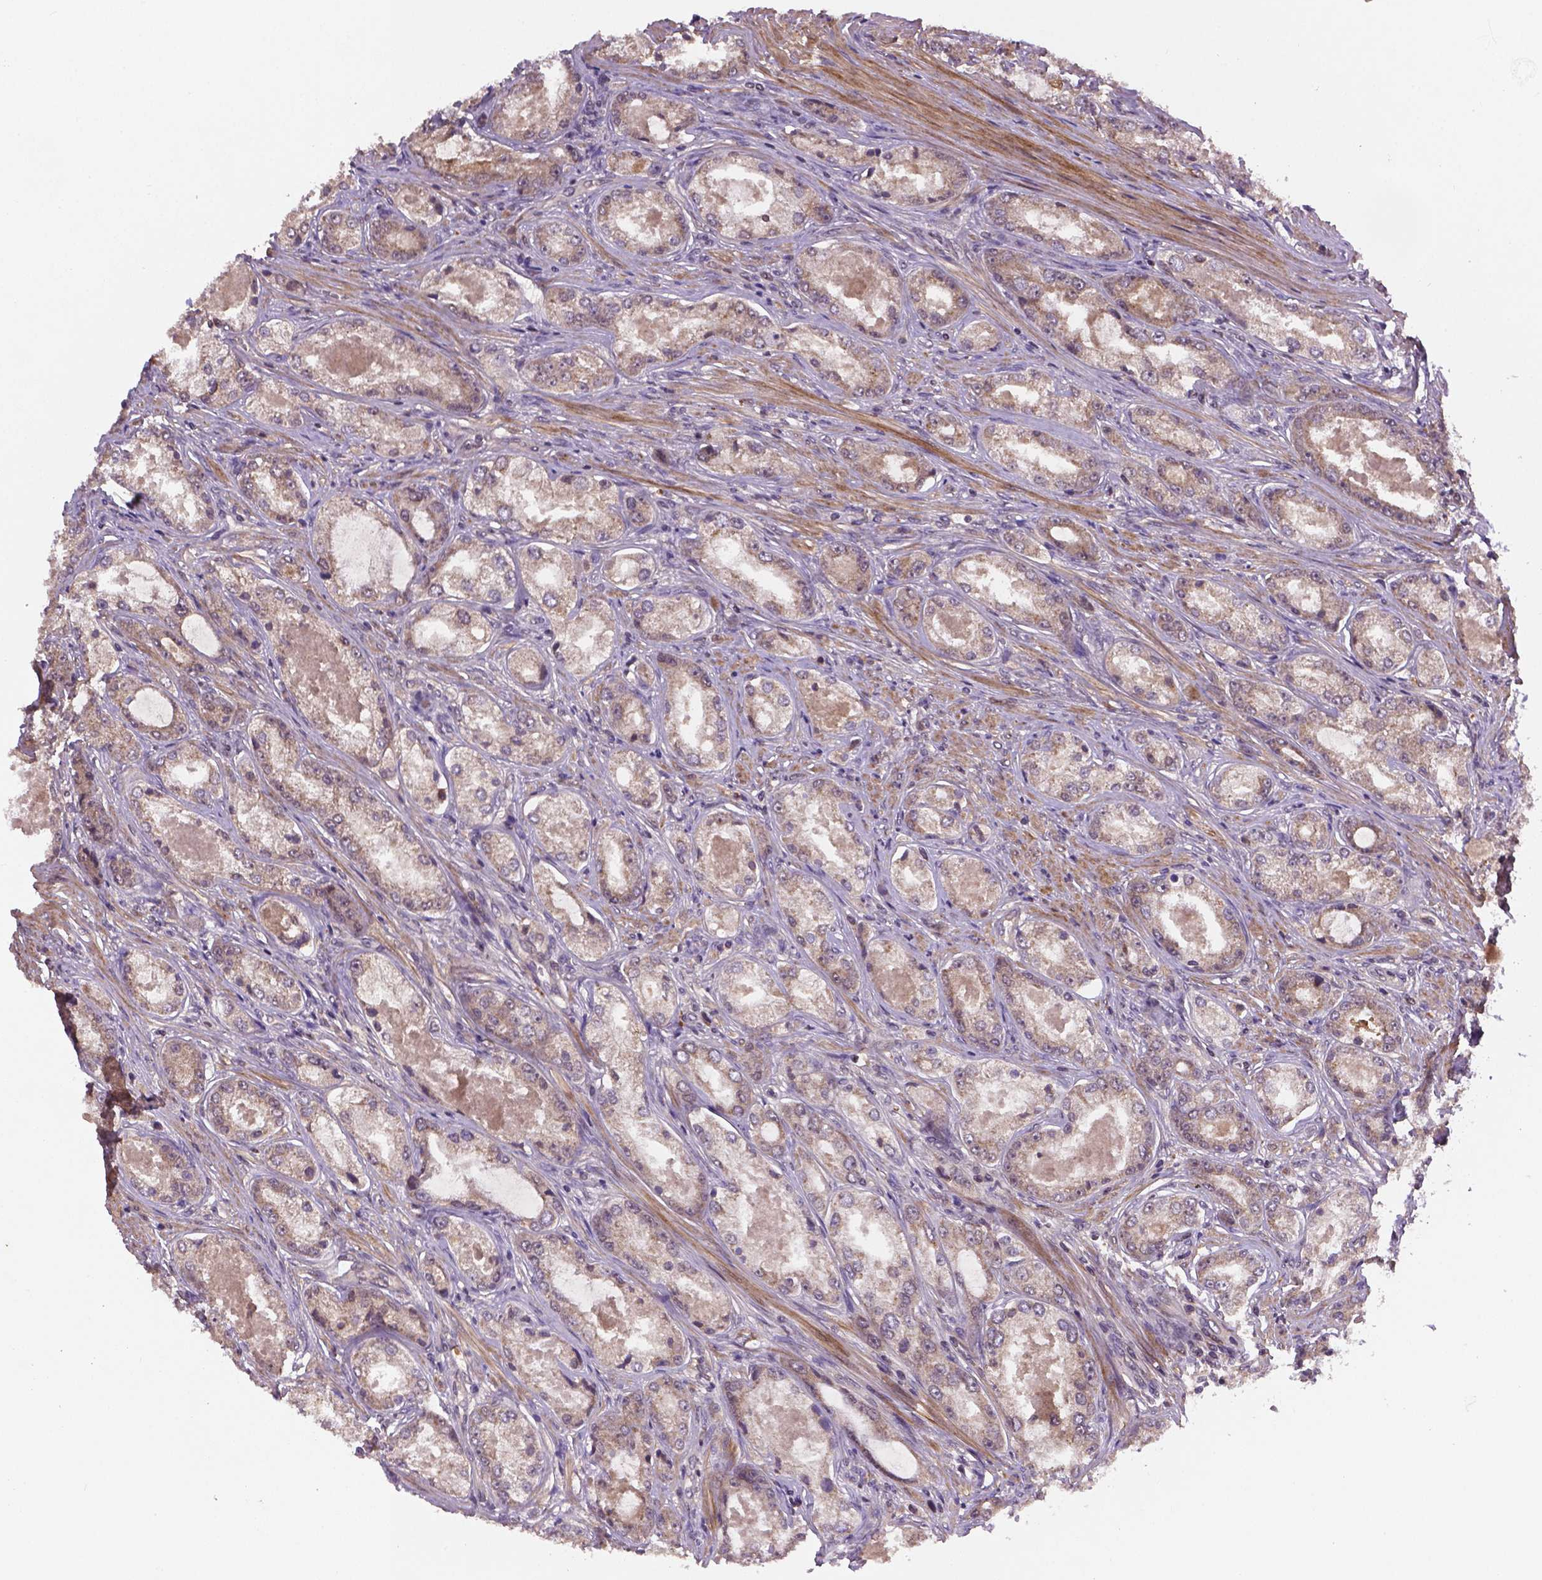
{"staining": {"intensity": "weak", "quantity": "25%-75%", "location": "cytoplasmic/membranous"}, "tissue": "prostate cancer", "cell_type": "Tumor cells", "image_type": "cancer", "snomed": [{"axis": "morphology", "description": "Adenocarcinoma, Low grade"}, {"axis": "topography", "description": "Prostate"}], "caption": "Immunohistochemistry of adenocarcinoma (low-grade) (prostate) displays low levels of weak cytoplasmic/membranous expression in about 25%-75% of tumor cells.", "gene": "NIPAL2", "patient": {"sex": "male", "age": 68}}